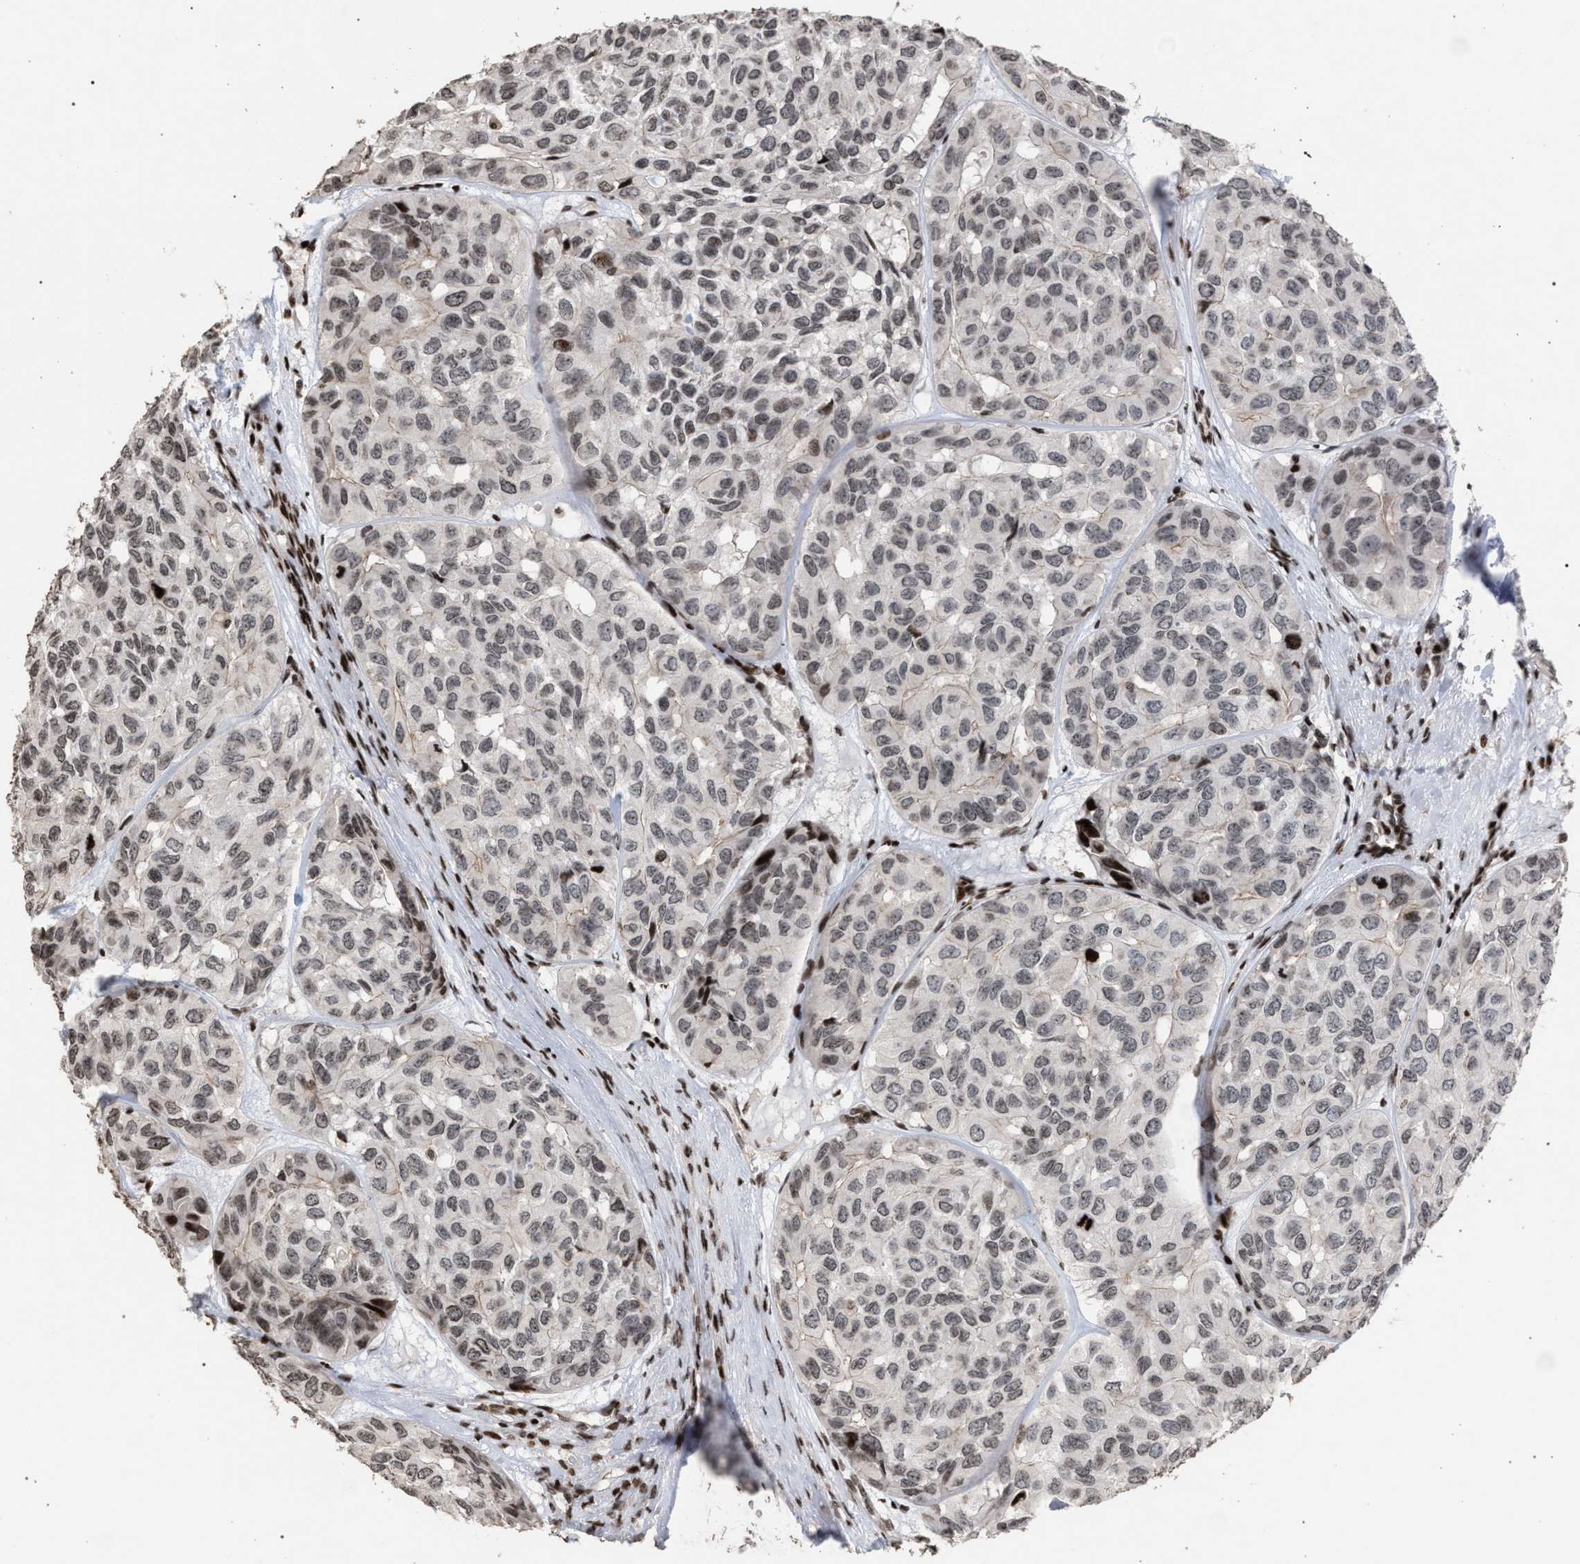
{"staining": {"intensity": "weak", "quantity": ">75%", "location": "nuclear"}, "tissue": "head and neck cancer", "cell_type": "Tumor cells", "image_type": "cancer", "snomed": [{"axis": "morphology", "description": "Adenocarcinoma, NOS"}, {"axis": "topography", "description": "Salivary gland, NOS"}, {"axis": "topography", "description": "Head-Neck"}], "caption": "The photomicrograph shows a brown stain indicating the presence of a protein in the nuclear of tumor cells in head and neck adenocarcinoma.", "gene": "FOXD3", "patient": {"sex": "female", "age": 76}}